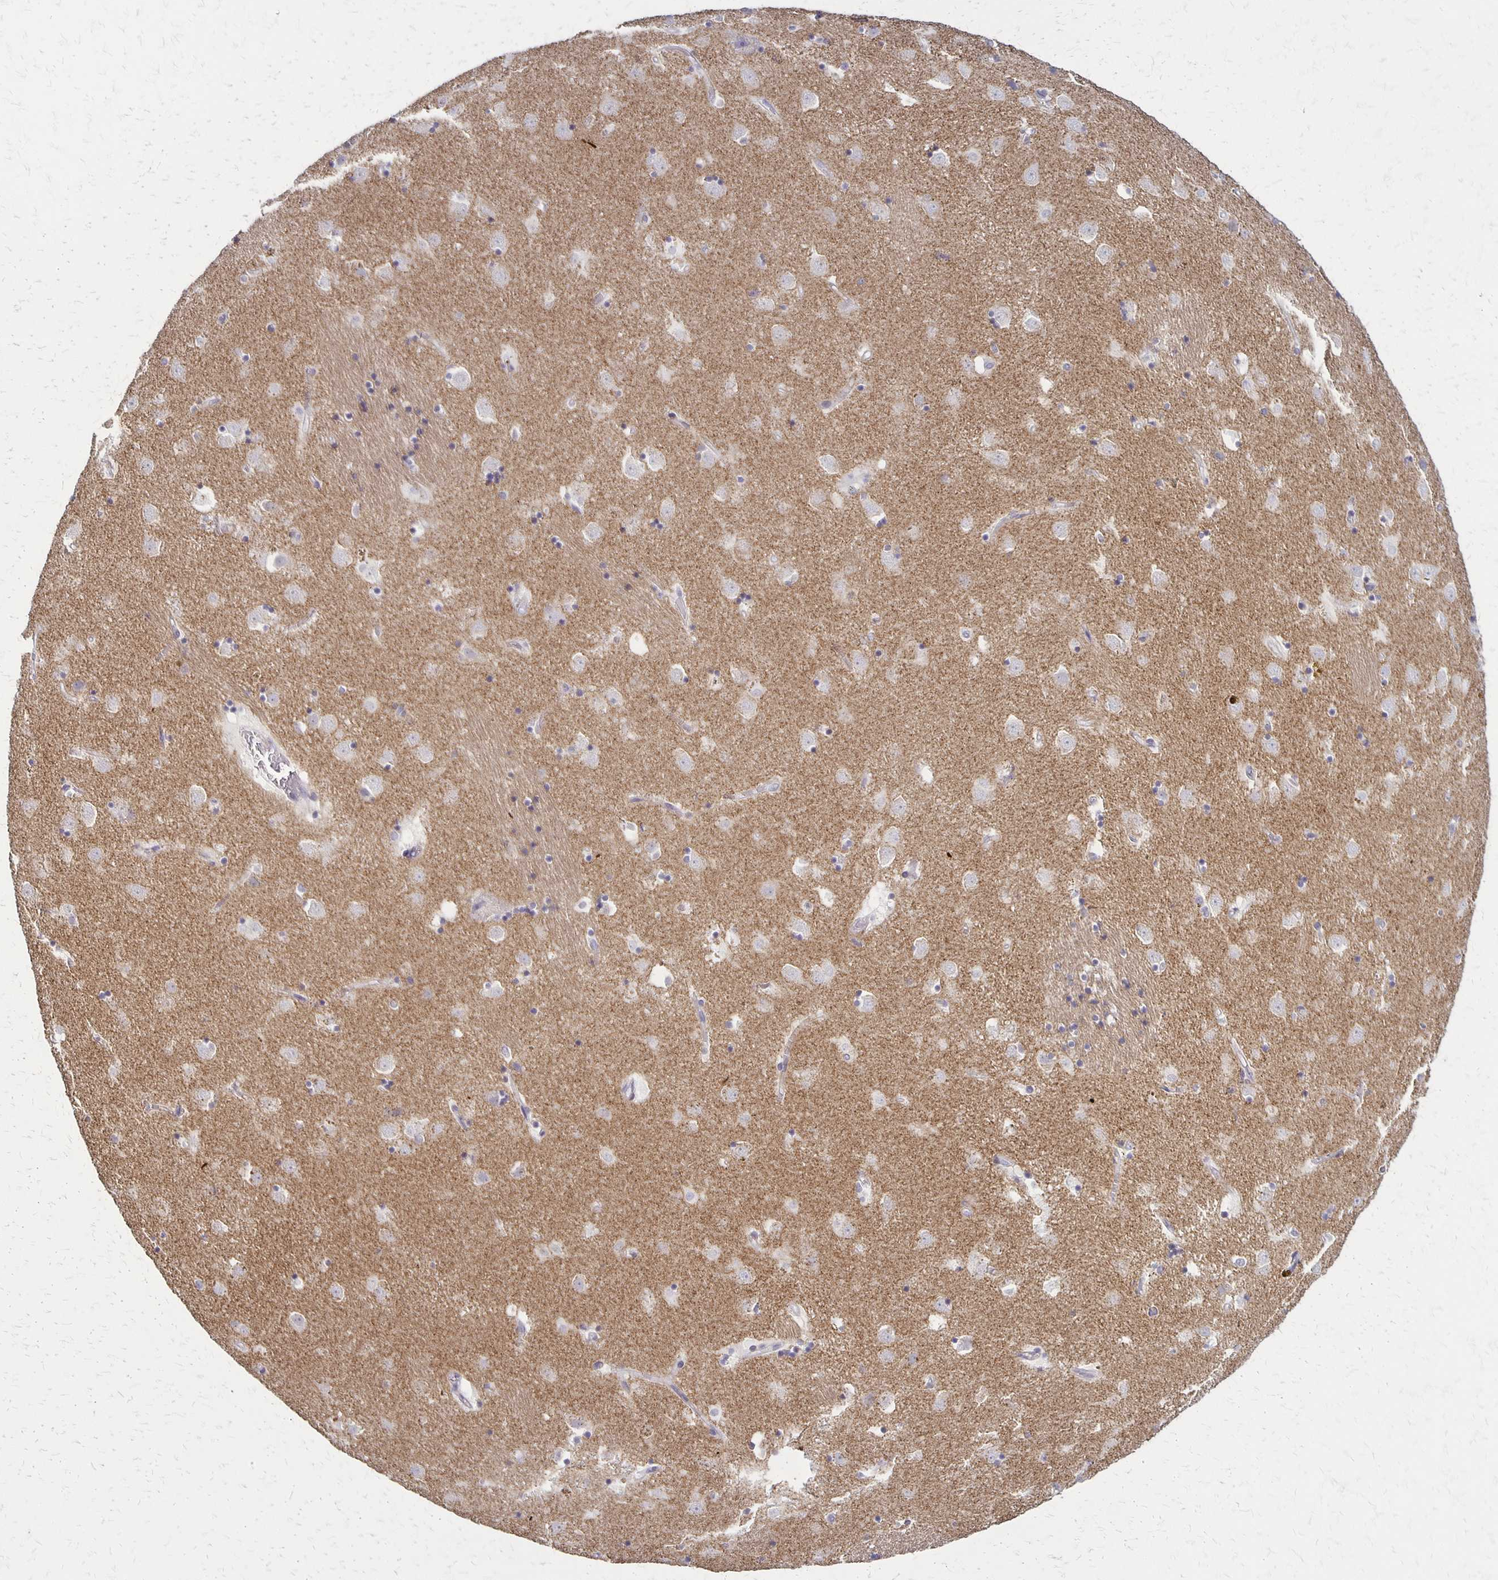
{"staining": {"intensity": "negative", "quantity": "none", "location": "none"}, "tissue": "caudate", "cell_type": "Glial cells", "image_type": "normal", "snomed": [{"axis": "morphology", "description": "Normal tissue, NOS"}, {"axis": "topography", "description": "Lateral ventricle wall"}], "caption": "There is no significant expression in glial cells of caudate. (Stains: DAB (3,3'-diaminobenzidine) immunohistochemistry (IHC) with hematoxylin counter stain, Microscopy: brightfield microscopy at high magnification).", "gene": "SEPTIN5", "patient": {"sex": "male", "age": 58}}